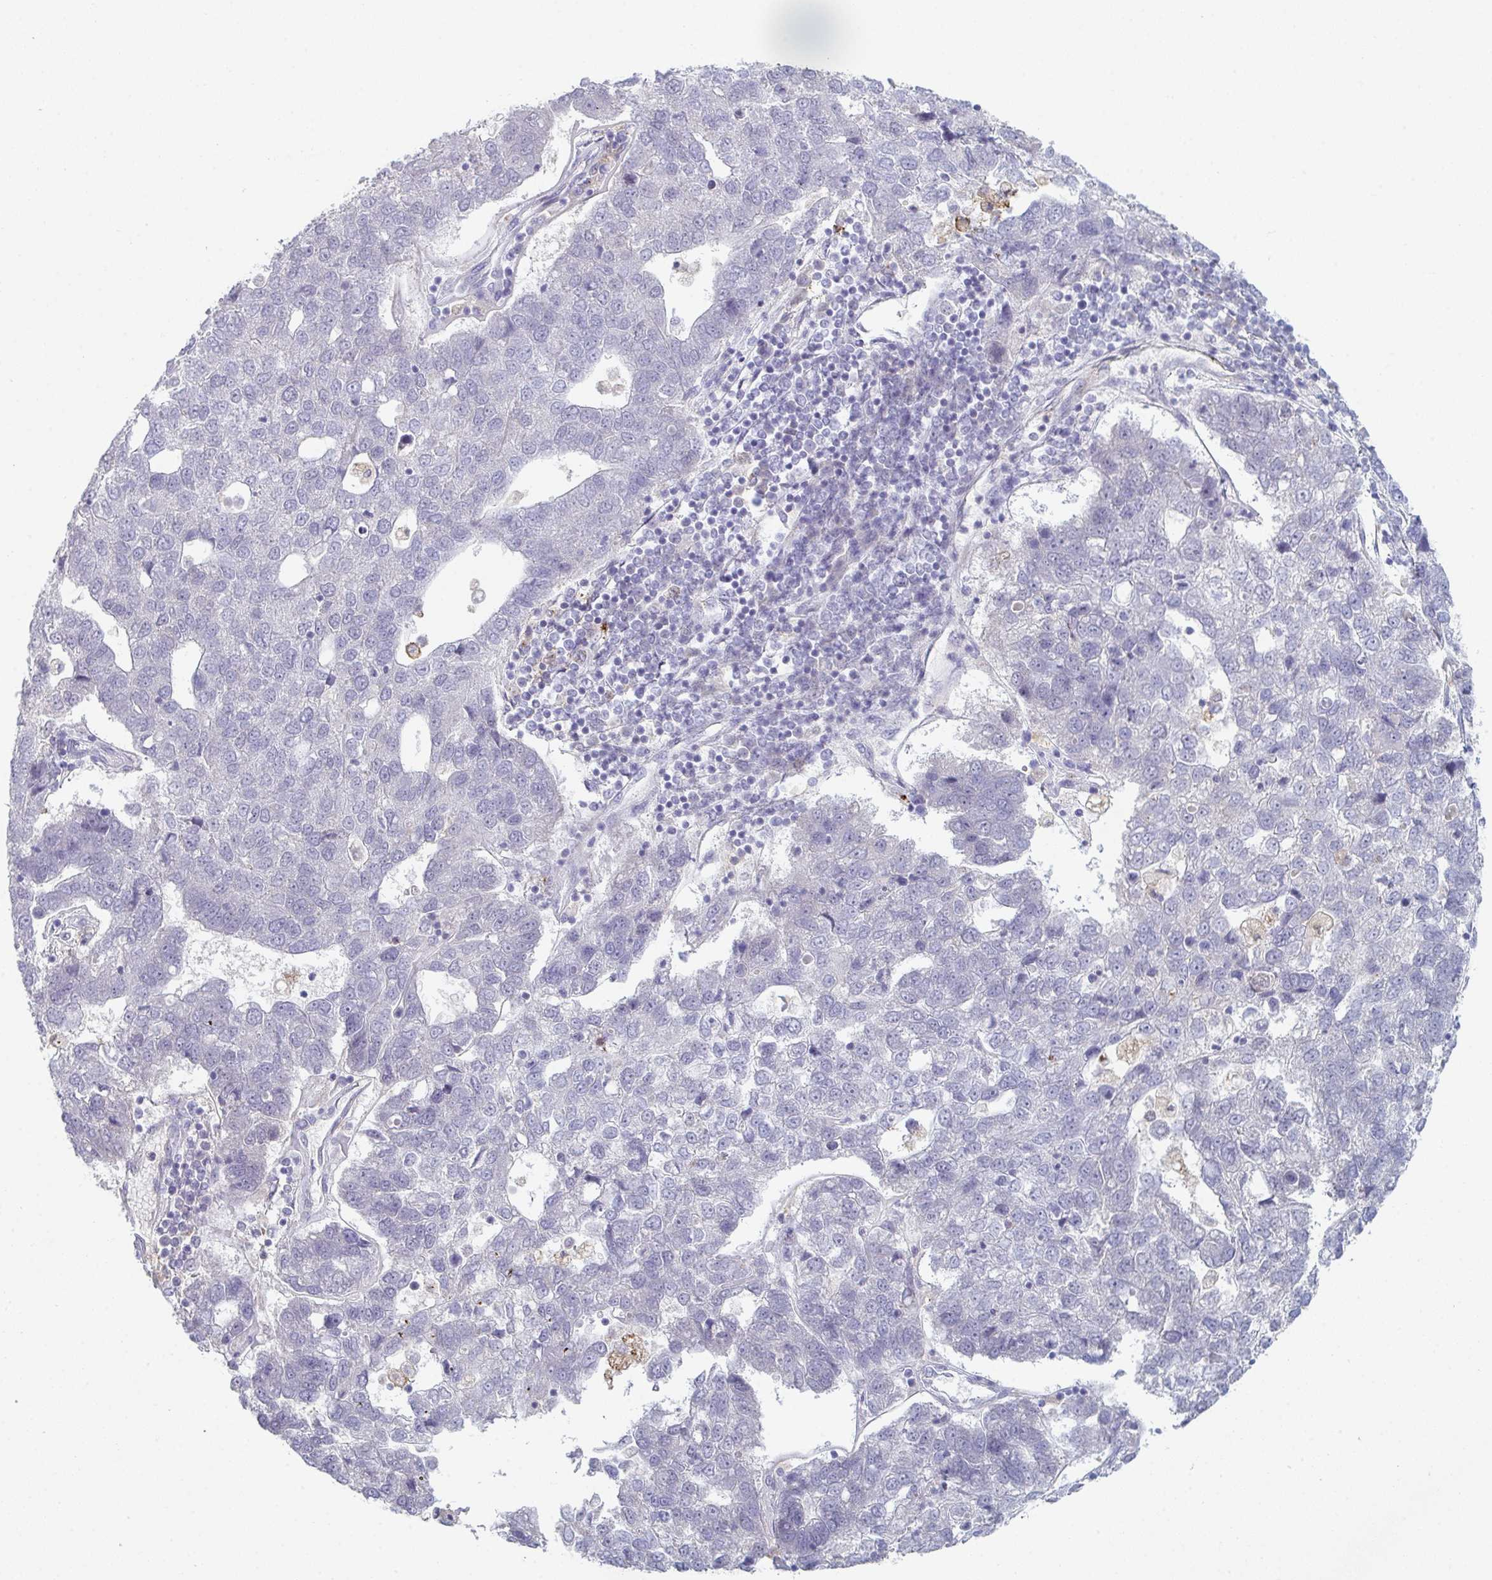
{"staining": {"intensity": "negative", "quantity": "none", "location": "none"}, "tissue": "pancreatic cancer", "cell_type": "Tumor cells", "image_type": "cancer", "snomed": [{"axis": "morphology", "description": "Adenocarcinoma, NOS"}, {"axis": "topography", "description": "Pancreas"}], "caption": "This is a image of IHC staining of pancreatic adenocarcinoma, which shows no staining in tumor cells. (DAB (3,3'-diaminobenzidine) immunohistochemistry, high magnification).", "gene": "ADAM21", "patient": {"sex": "female", "age": 61}}